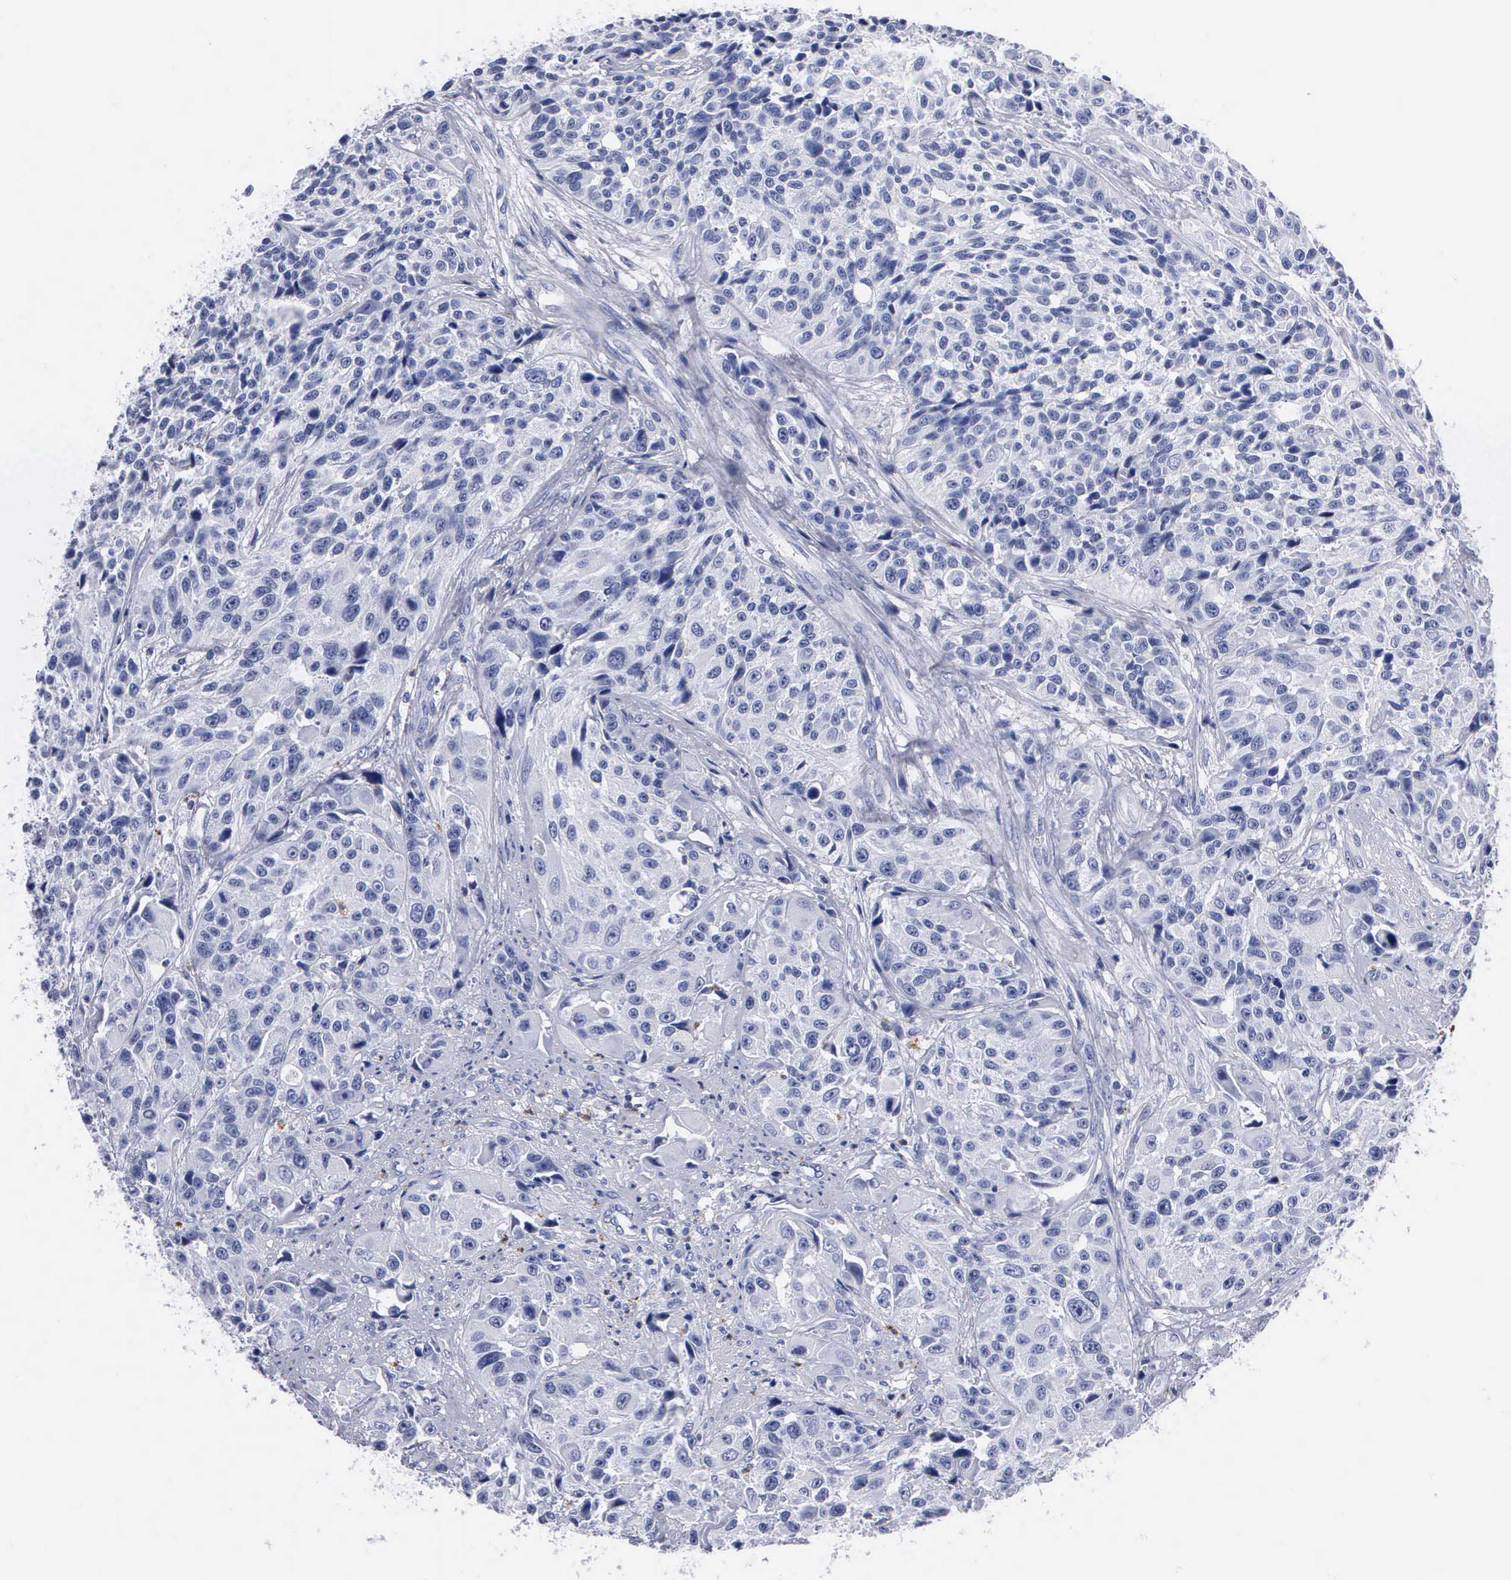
{"staining": {"intensity": "negative", "quantity": "none", "location": "none"}, "tissue": "urothelial cancer", "cell_type": "Tumor cells", "image_type": "cancer", "snomed": [{"axis": "morphology", "description": "Urothelial carcinoma, High grade"}, {"axis": "topography", "description": "Urinary bladder"}], "caption": "A photomicrograph of high-grade urothelial carcinoma stained for a protein reveals no brown staining in tumor cells.", "gene": "CTSG", "patient": {"sex": "female", "age": 81}}